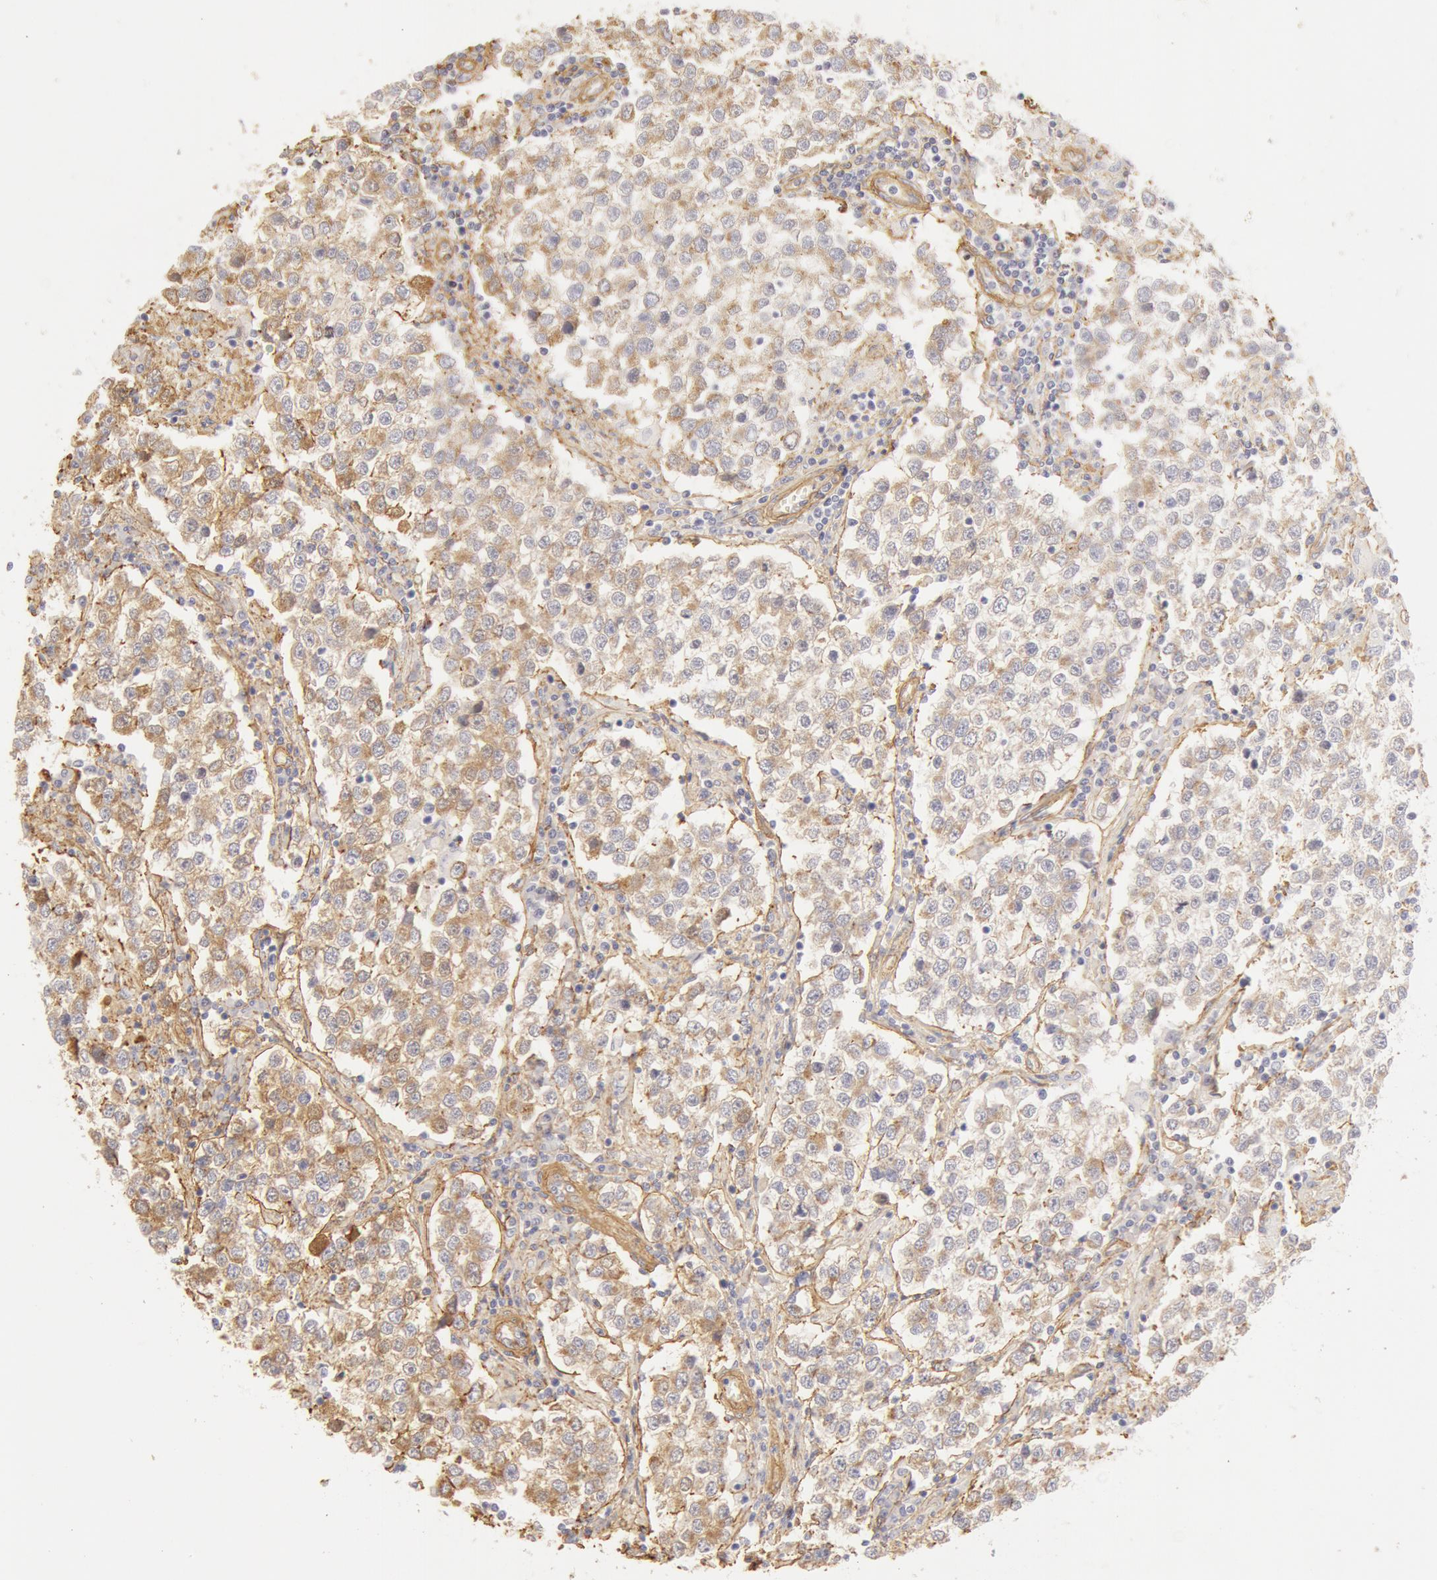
{"staining": {"intensity": "weak", "quantity": "25%-75%", "location": "cytoplasmic/membranous"}, "tissue": "testis cancer", "cell_type": "Tumor cells", "image_type": "cancer", "snomed": [{"axis": "morphology", "description": "Seminoma, NOS"}, {"axis": "topography", "description": "Testis"}], "caption": "Tumor cells reveal low levels of weak cytoplasmic/membranous staining in approximately 25%-75% of cells in seminoma (testis). The protein of interest is shown in brown color, while the nuclei are stained blue.", "gene": "COL4A1", "patient": {"sex": "male", "age": 36}}